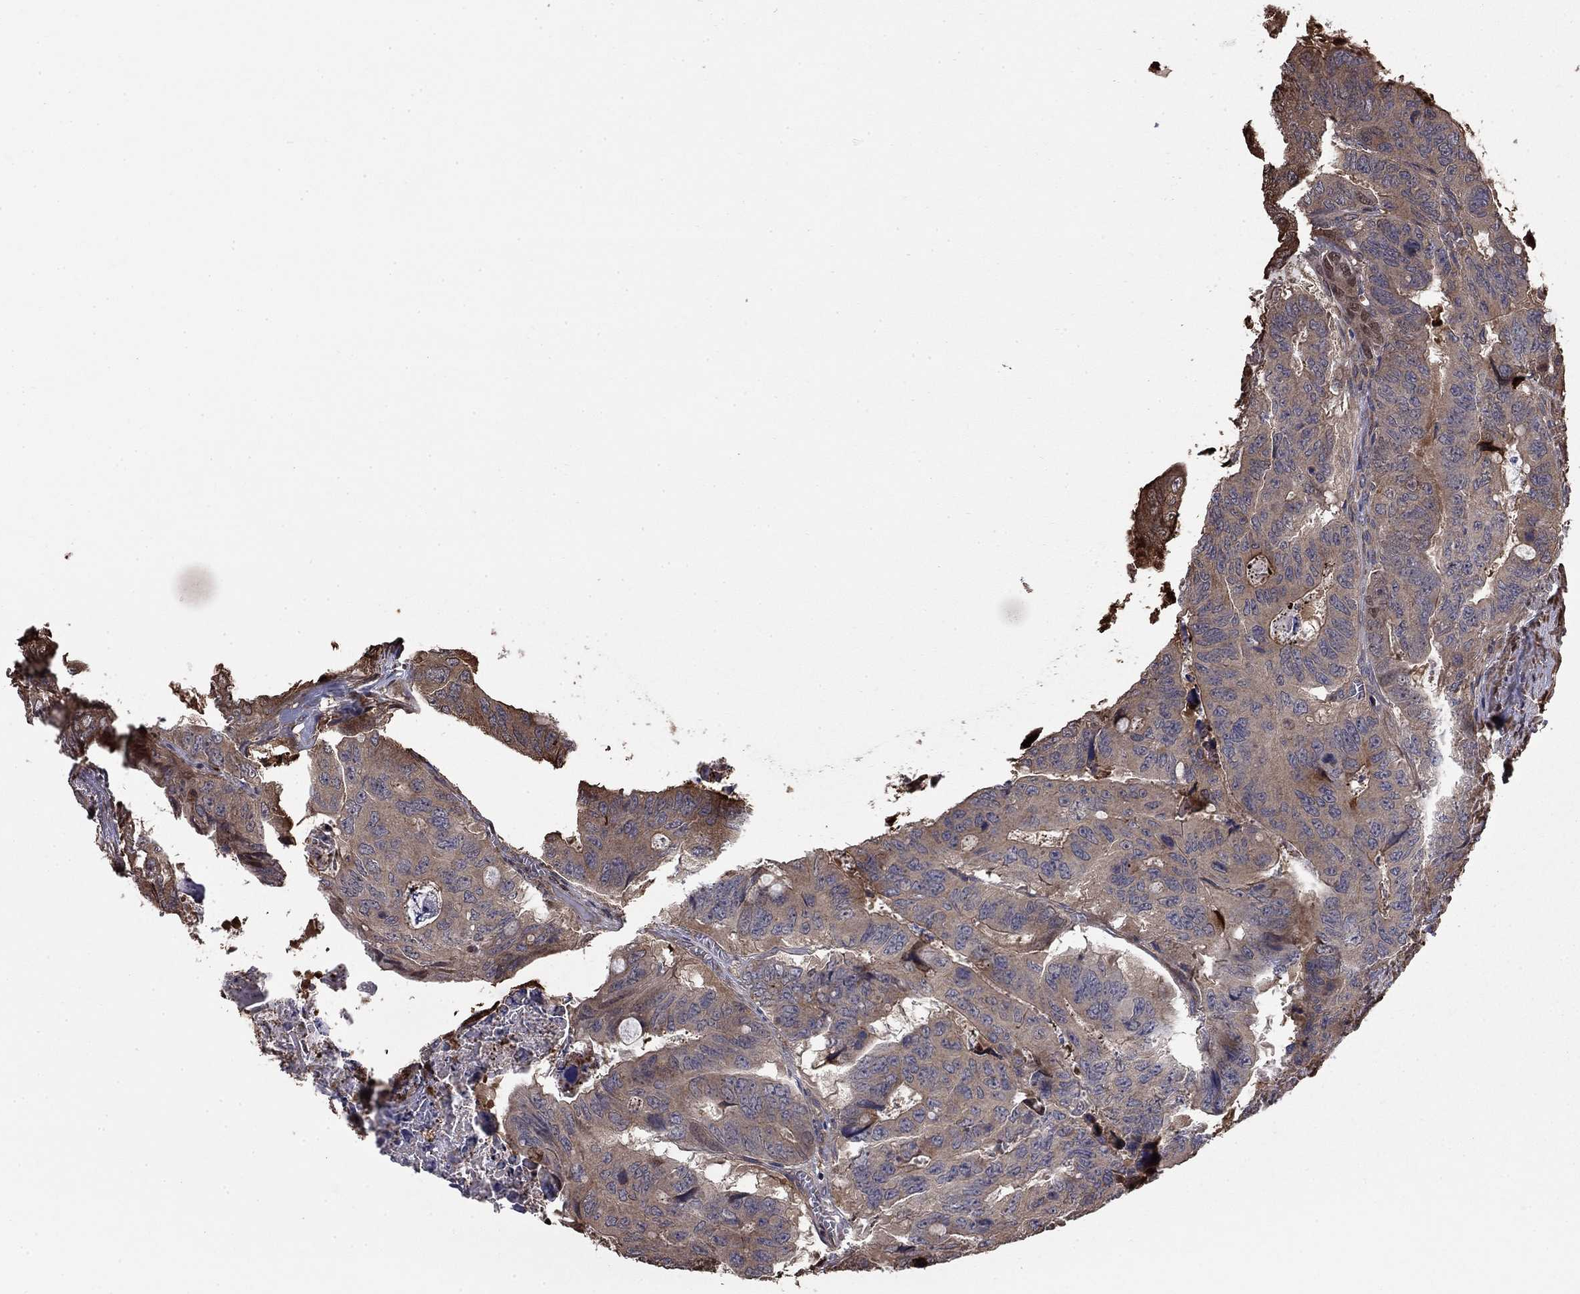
{"staining": {"intensity": "weak", "quantity": "<25%", "location": "cytoplasmic/membranous"}, "tissue": "colorectal cancer", "cell_type": "Tumor cells", "image_type": "cancer", "snomed": [{"axis": "morphology", "description": "Adenocarcinoma, NOS"}, {"axis": "topography", "description": "Colon"}], "caption": "Immunohistochemistry histopathology image of neoplastic tissue: human colorectal cancer stained with DAB (3,3'-diaminobenzidine) exhibits no significant protein staining in tumor cells.", "gene": "GYG1", "patient": {"sex": "male", "age": 79}}